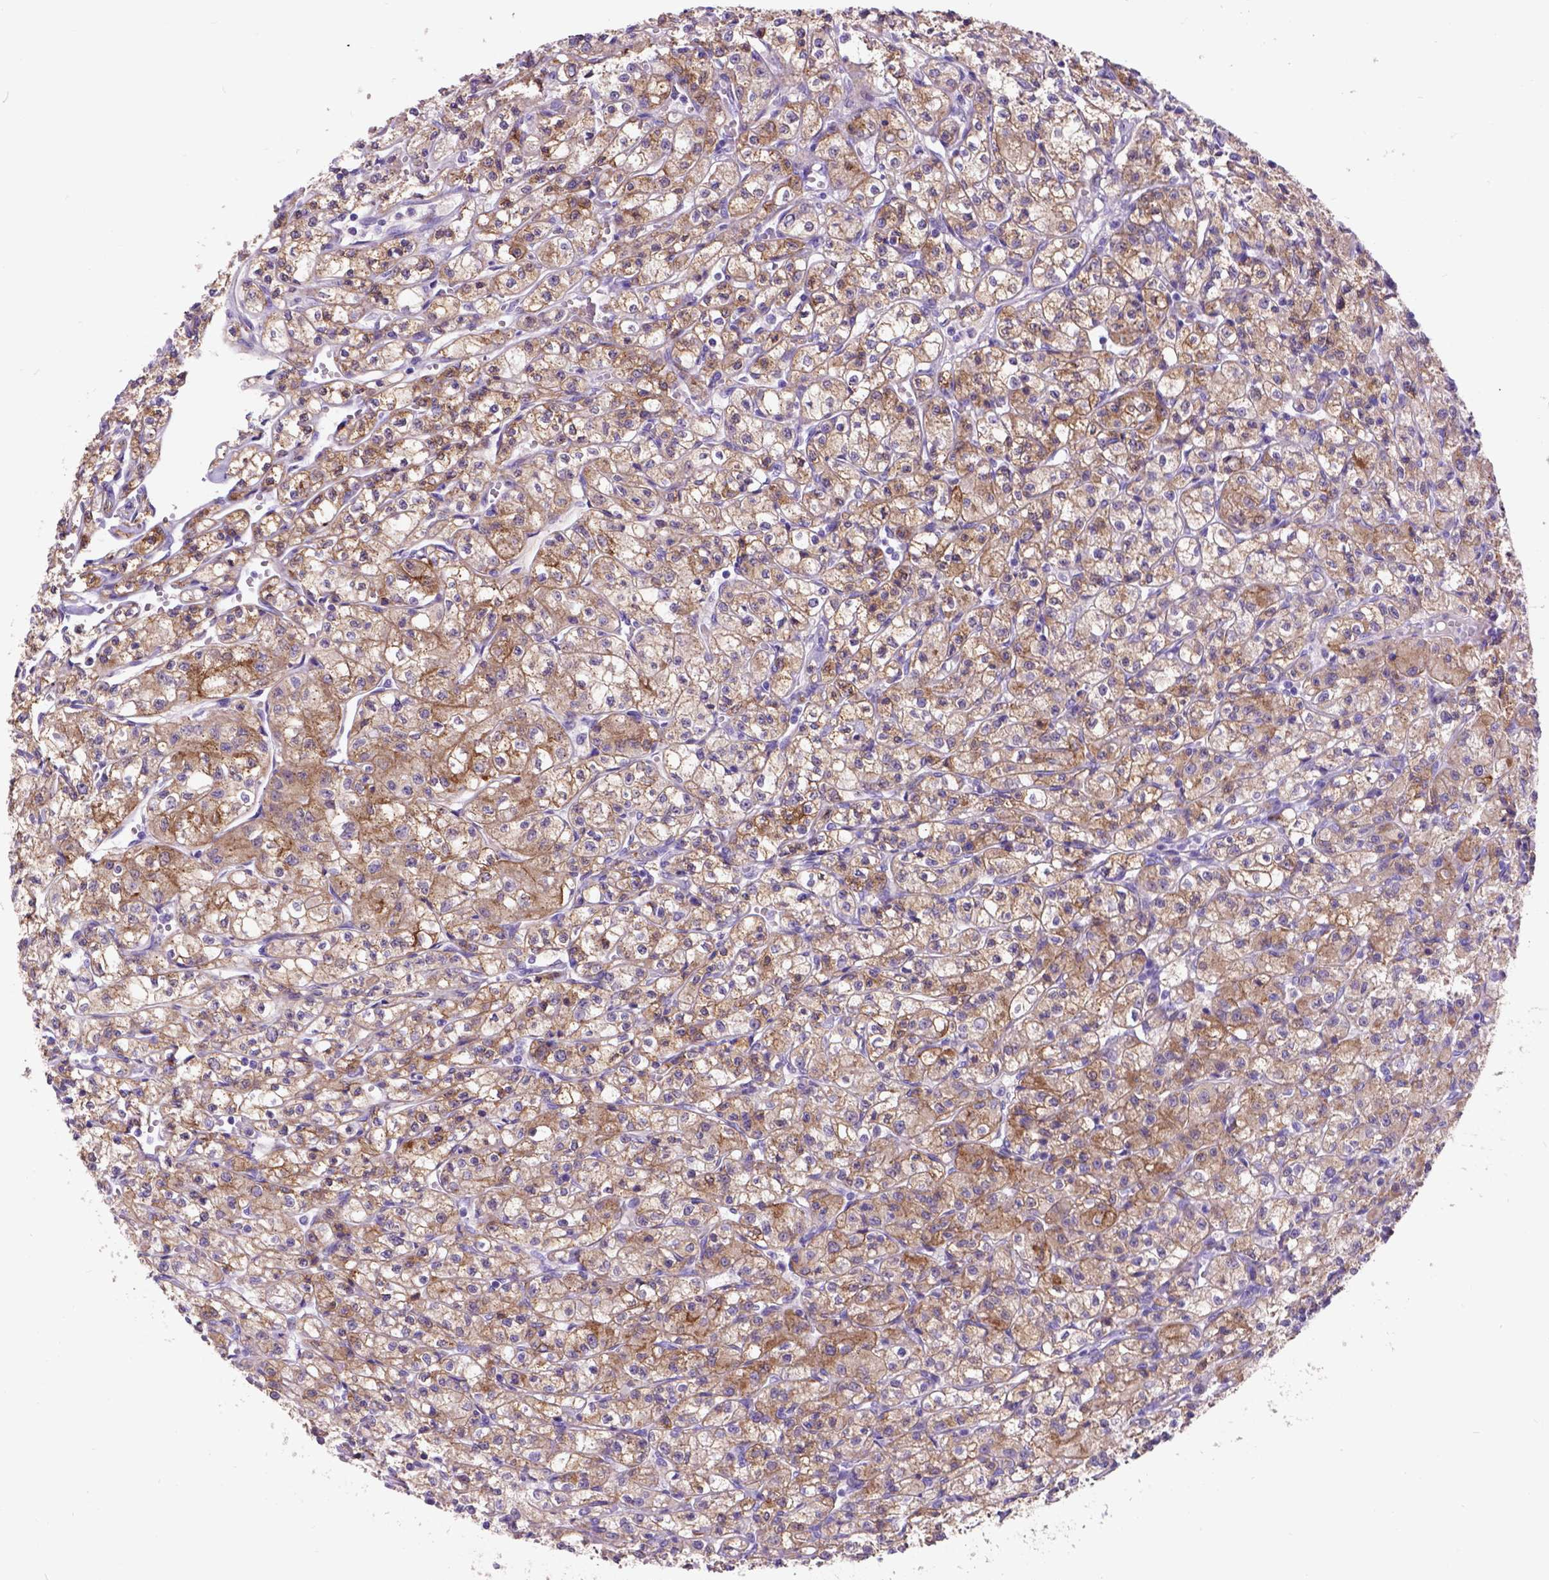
{"staining": {"intensity": "weak", "quantity": ">75%", "location": "cytoplasmic/membranous"}, "tissue": "renal cancer", "cell_type": "Tumor cells", "image_type": "cancer", "snomed": [{"axis": "morphology", "description": "Adenocarcinoma, NOS"}, {"axis": "topography", "description": "Kidney"}], "caption": "Brown immunohistochemical staining in renal cancer demonstrates weak cytoplasmic/membranous expression in about >75% of tumor cells. The staining was performed using DAB (3,3'-diaminobenzidine), with brown indicating positive protein expression. Nuclei are stained blue with hematoxylin.", "gene": "EGFR", "patient": {"sex": "female", "age": 70}}